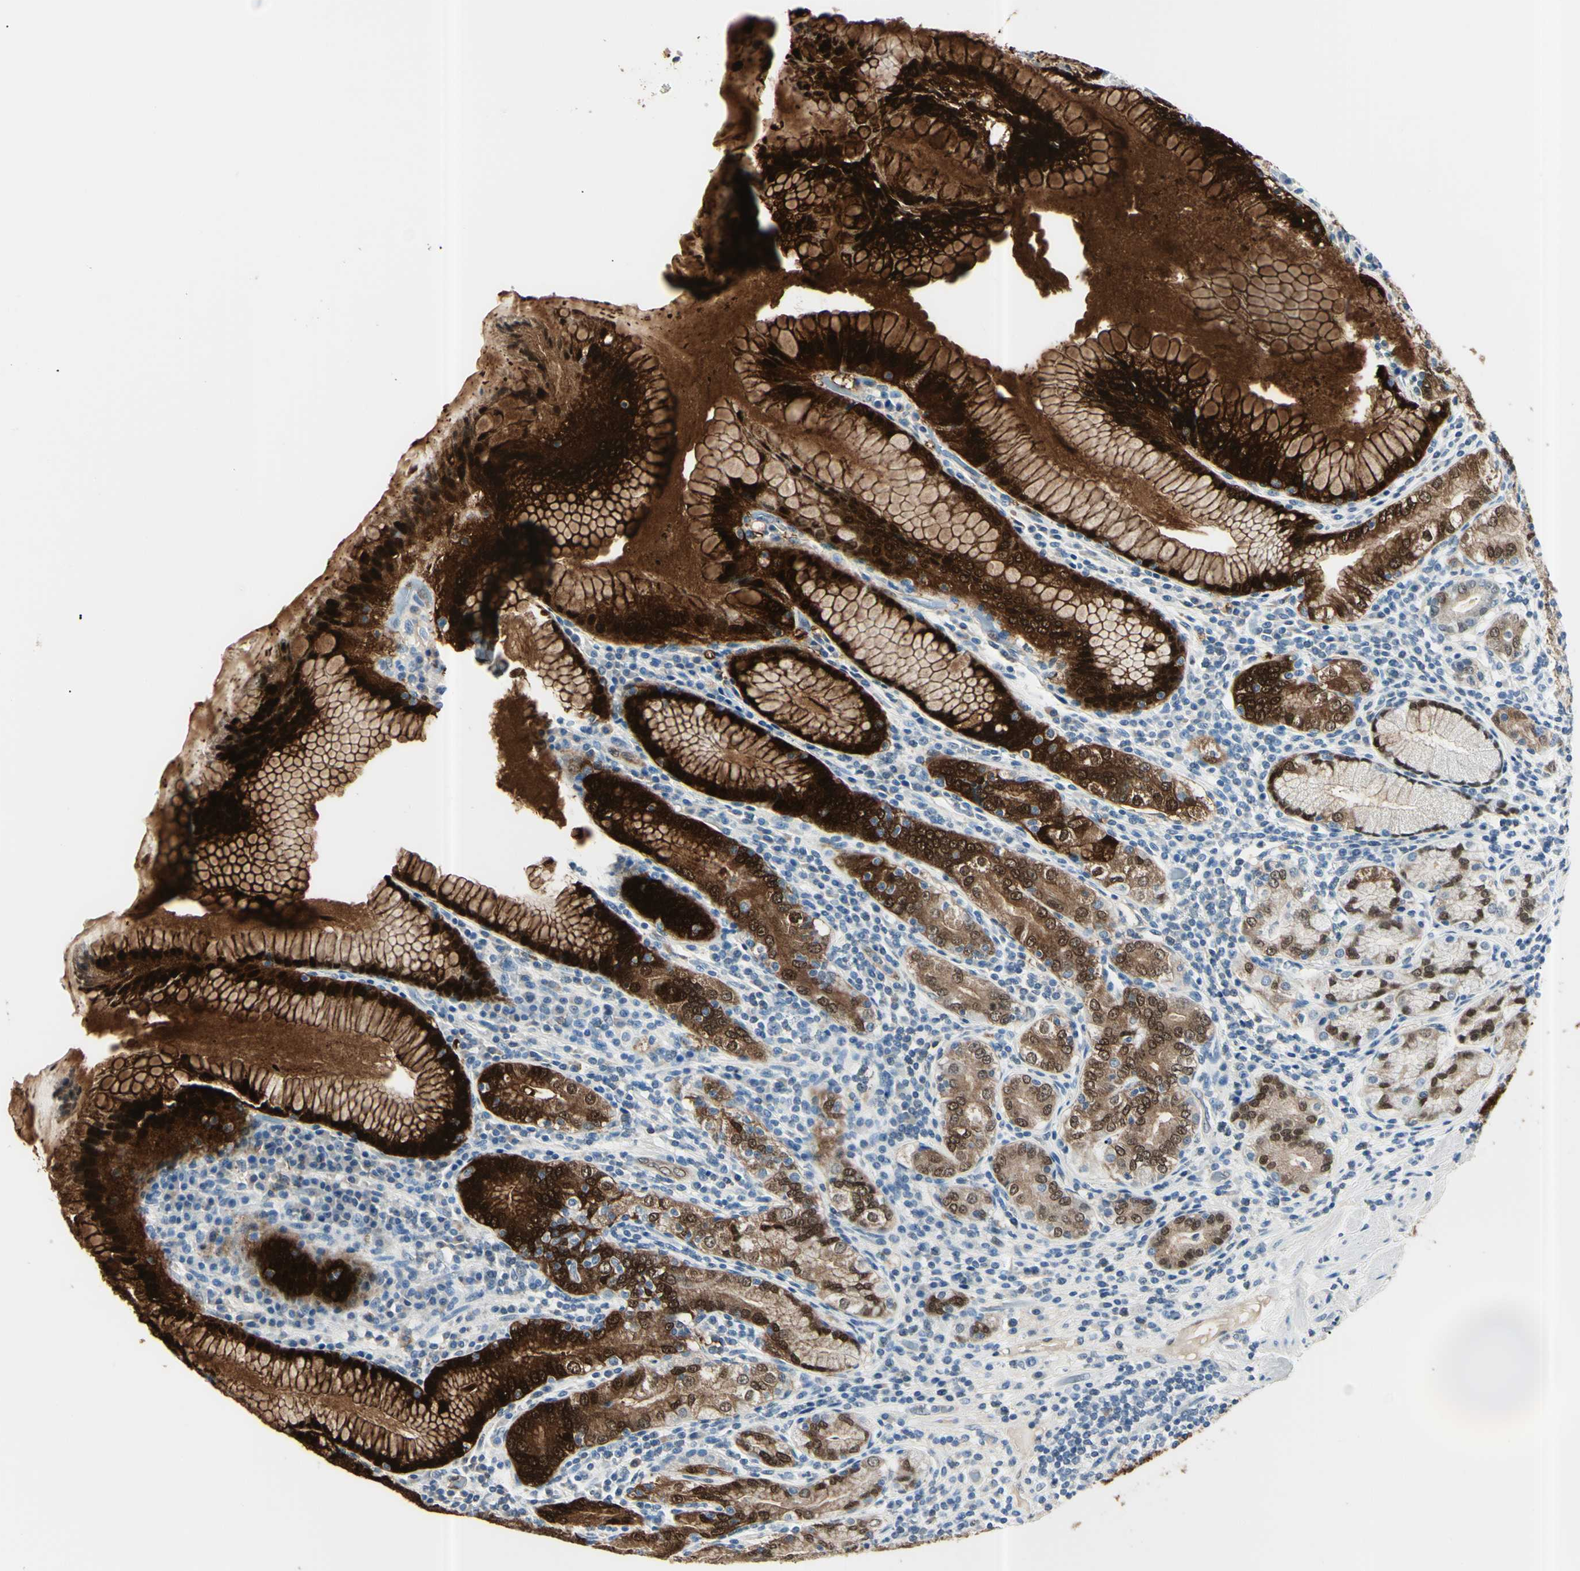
{"staining": {"intensity": "strong", "quantity": ">75%", "location": "cytoplasmic/membranous,nuclear"}, "tissue": "stomach", "cell_type": "Glandular cells", "image_type": "normal", "snomed": [{"axis": "morphology", "description": "Normal tissue, NOS"}, {"axis": "topography", "description": "Stomach, lower"}], "caption": "IHC of unremarkable human stomach displays high levels of strong cytoplasmic/membranous,nuclear staining in approximately >75% of glandular cells. The staining was performed using DAB, with brown indicating positive protein expression. Nuclei are stained blue with hematoxylin.", "gene": "AKR1C3", "patient": {"sex": "female", "age": 76}}